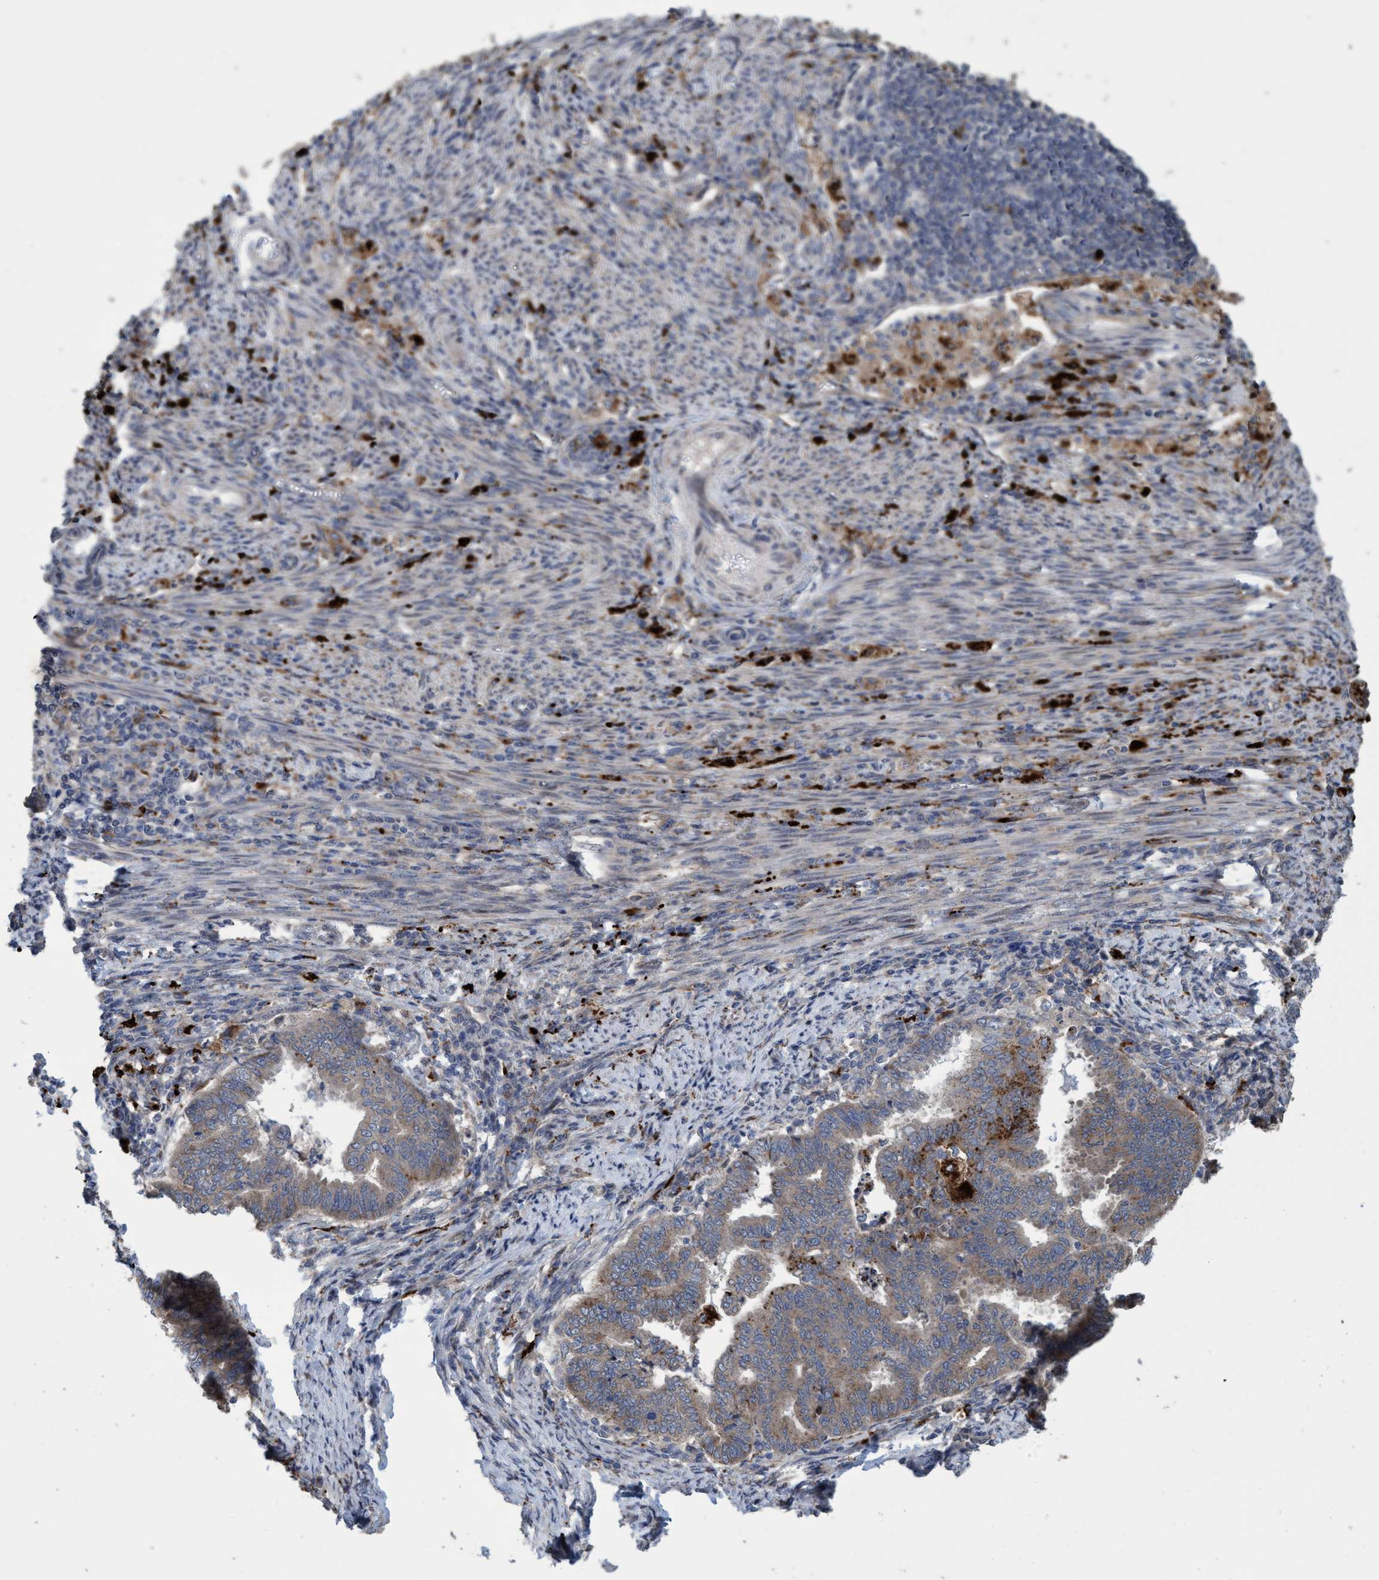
{"staining": {"intensity": "weak", "quantity": "<25%", "location": "cytoplasmic/membranous"}, "tissue": "endometrial cancer", "cell_type": "Tumor cells", "image_type": "cancer", "snomed": [{"axis": "morphology", "description": "Polyp, NOS"}, {"axis": "morphology", "description": "Adenocarcinoma, NOS"}, {"axis": "morphology", "description": "Adenoma, NOS"}, {"axis": "topography", "description": "Endometrium"}], "caption": "Immunohistochemistry (IHC) photomicrograph of human endometrial cancer (adenoma) stained for a protein (brown), which demonstrates no positivity in tumor cells.", "gene": "BBS9", "patient": {"sex": "female", "age": 79}}